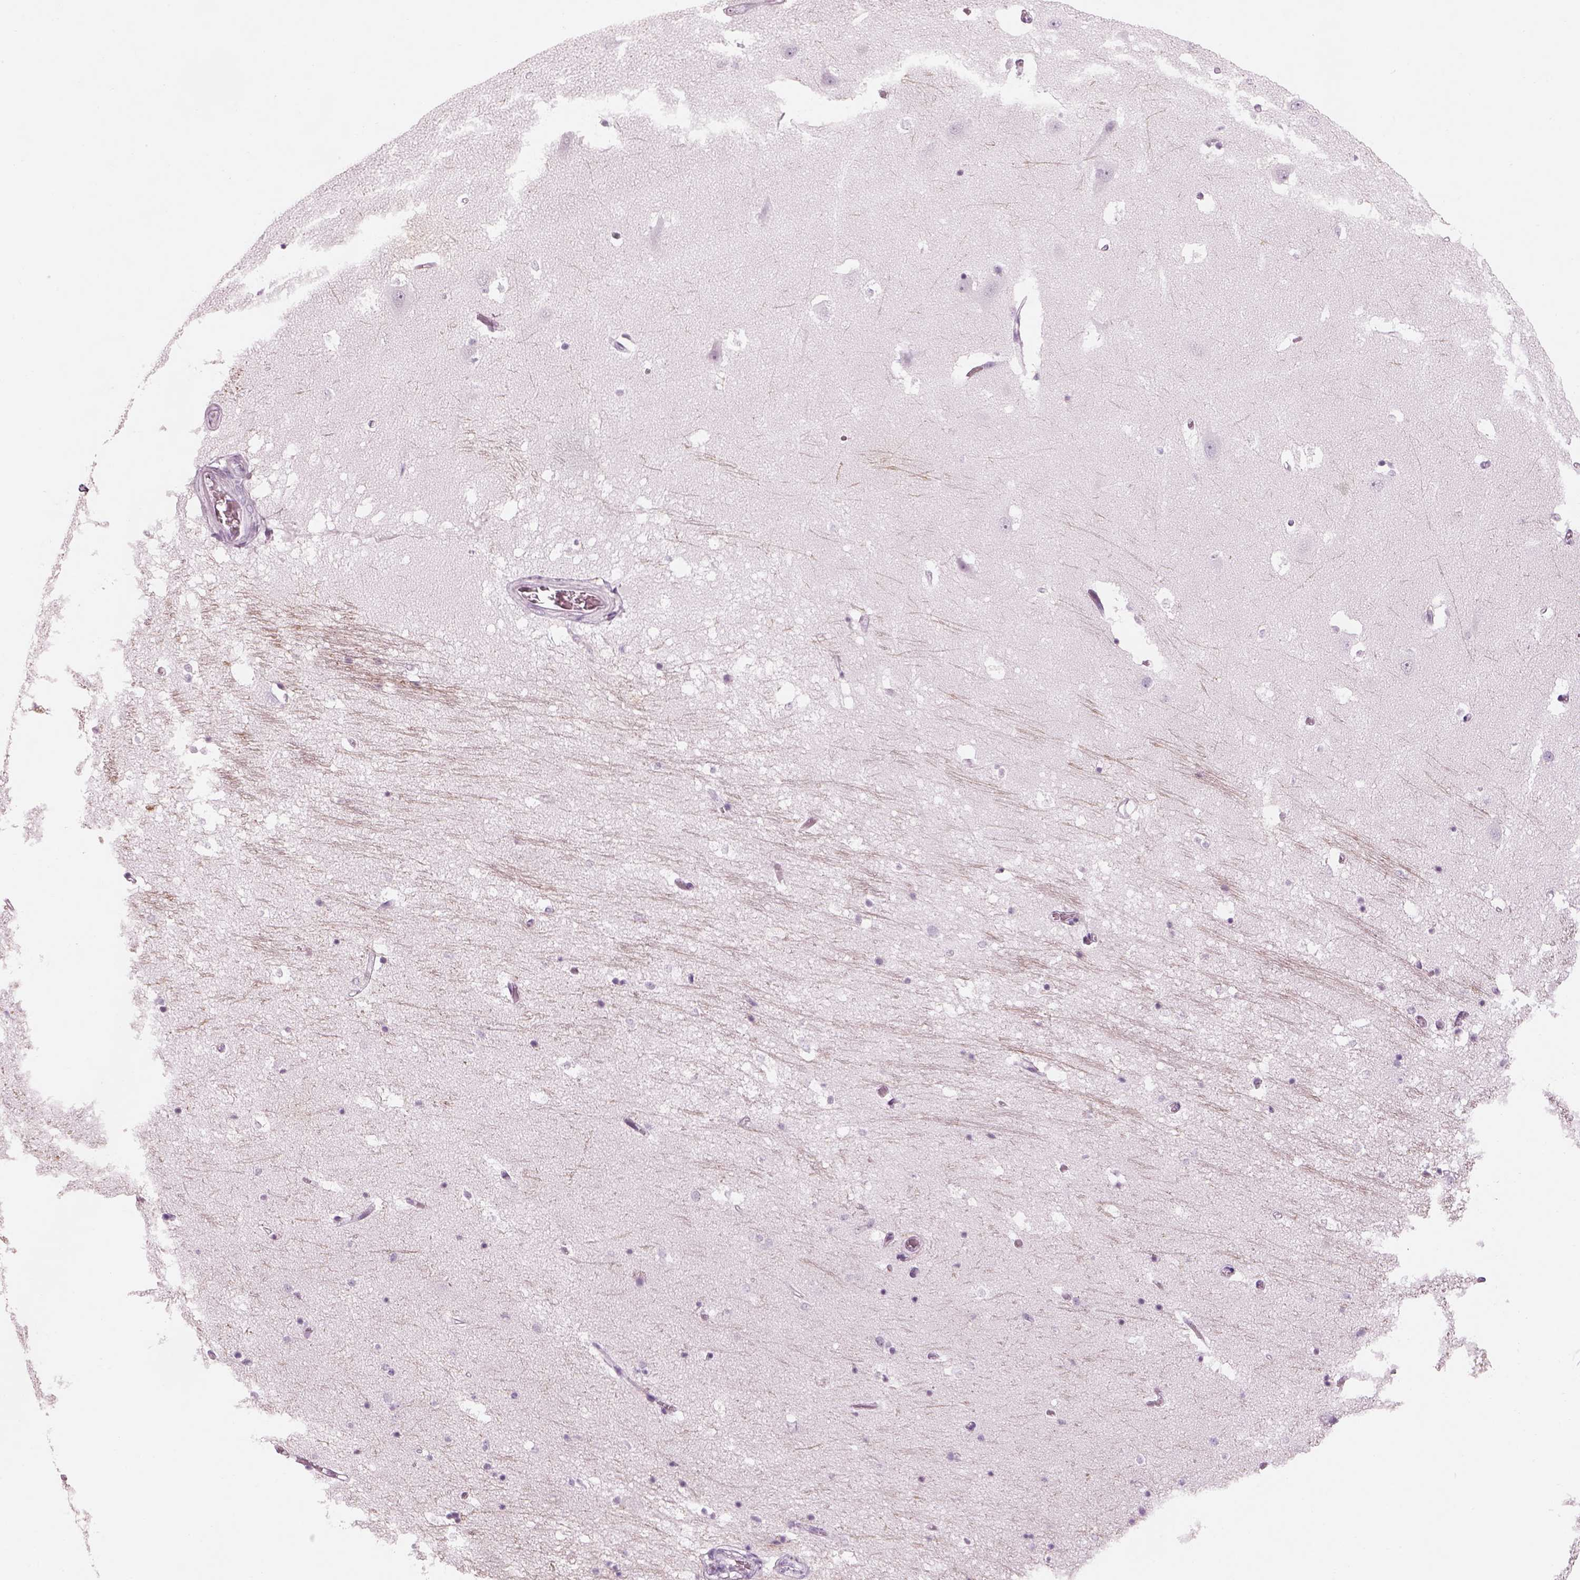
{"staining": {"intensity": "negative", "quantity": "none", "location": "none"}, "tissue": "hippocampus", "cell_type": "Glial cells", "image_type": "normal", "snomed": [{"axis": "morphology", "description": "Normal tissue, NOS"}, {"axis": "topography", "description": "Hippocampus"}], "caption": "A high-resolution histopathology image shows IHC staining of benign hippocampus, which exhibits no significant staining in glial cells. The staining is performed using DAB brown chromogen with nuclei counter-stained in using hematoxylin.", "gene": "SAG", "patient": {"sex": "male", "age": 44}}